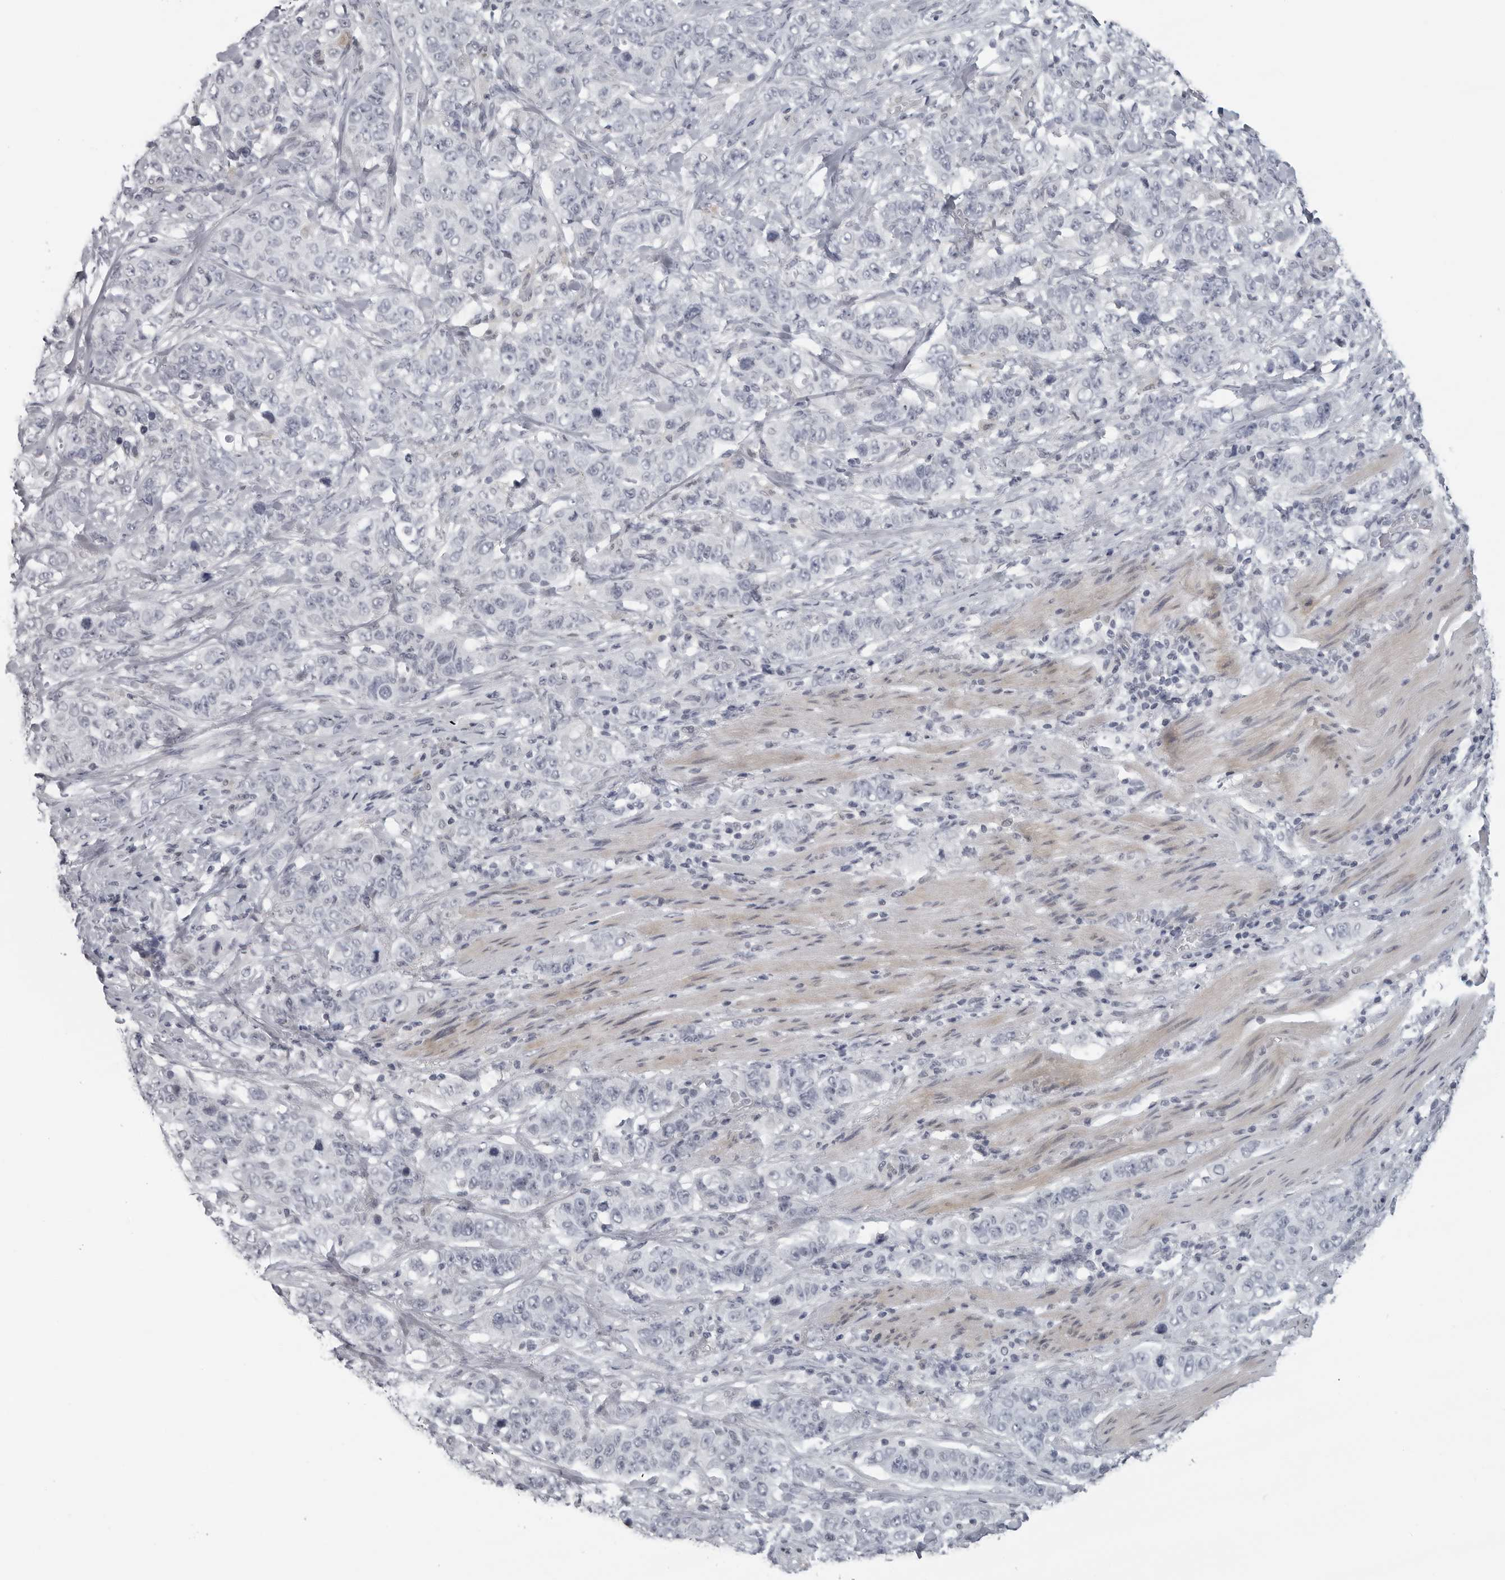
{"staining": {"intensity": "negative", "quantity": "none", "location": "none"}, "tissue": "stomach cancer", "cell_type": "Tumor cells", "image_type": "cancer", "snomed": [{"axis": "morphology", "description": "Adenocarcinoma, NOS"}, {"axis": "topography", "description": "Stomach"}], "caption": "Tumor cells are negative for brown protein staining in stomach adenocarcinoma.", "gene": "OPLAH", "patient": {"sex": "male", "age": 48}}